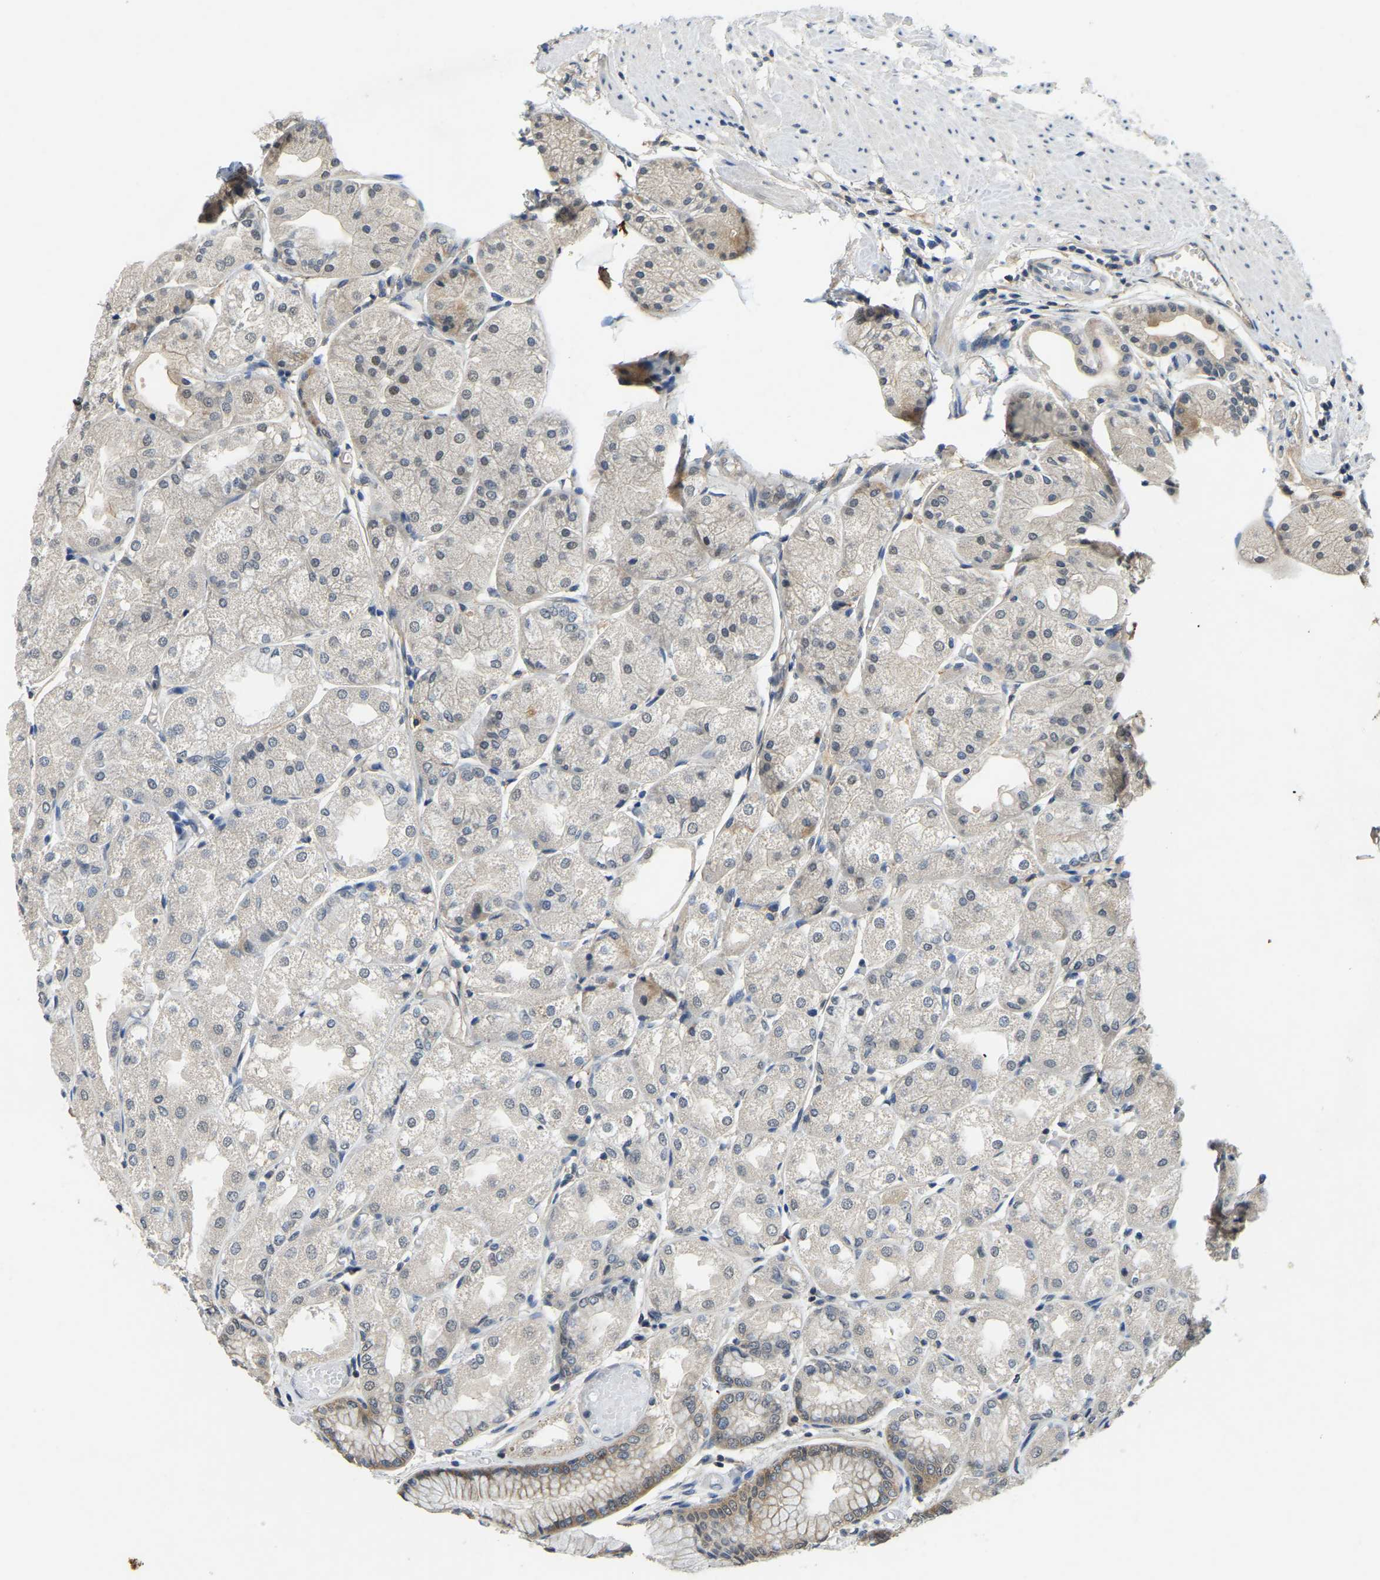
{"staining": {"intensity": "moderate", "quantity": "<25%", "location": "cytoplasmic/membranous"}, "tissue": "stomach", "cell_type": "Glandular cells", "image_type": "normal", "snomed": [{"axis": "morphology", "description": "Normal tissue, NOS"}, {"axis": "topography", "description": "Stomach, upper"}], "caption": "Stomach stained with DAB (3,3'-diaminobenzidine) immunohistochemistry displays low levels of moderate cytoplasmic/membranous positivity in about <25% of glandular cells.", "gene": "AHNAK", "patient": {"sex": "male", "age": 72}}